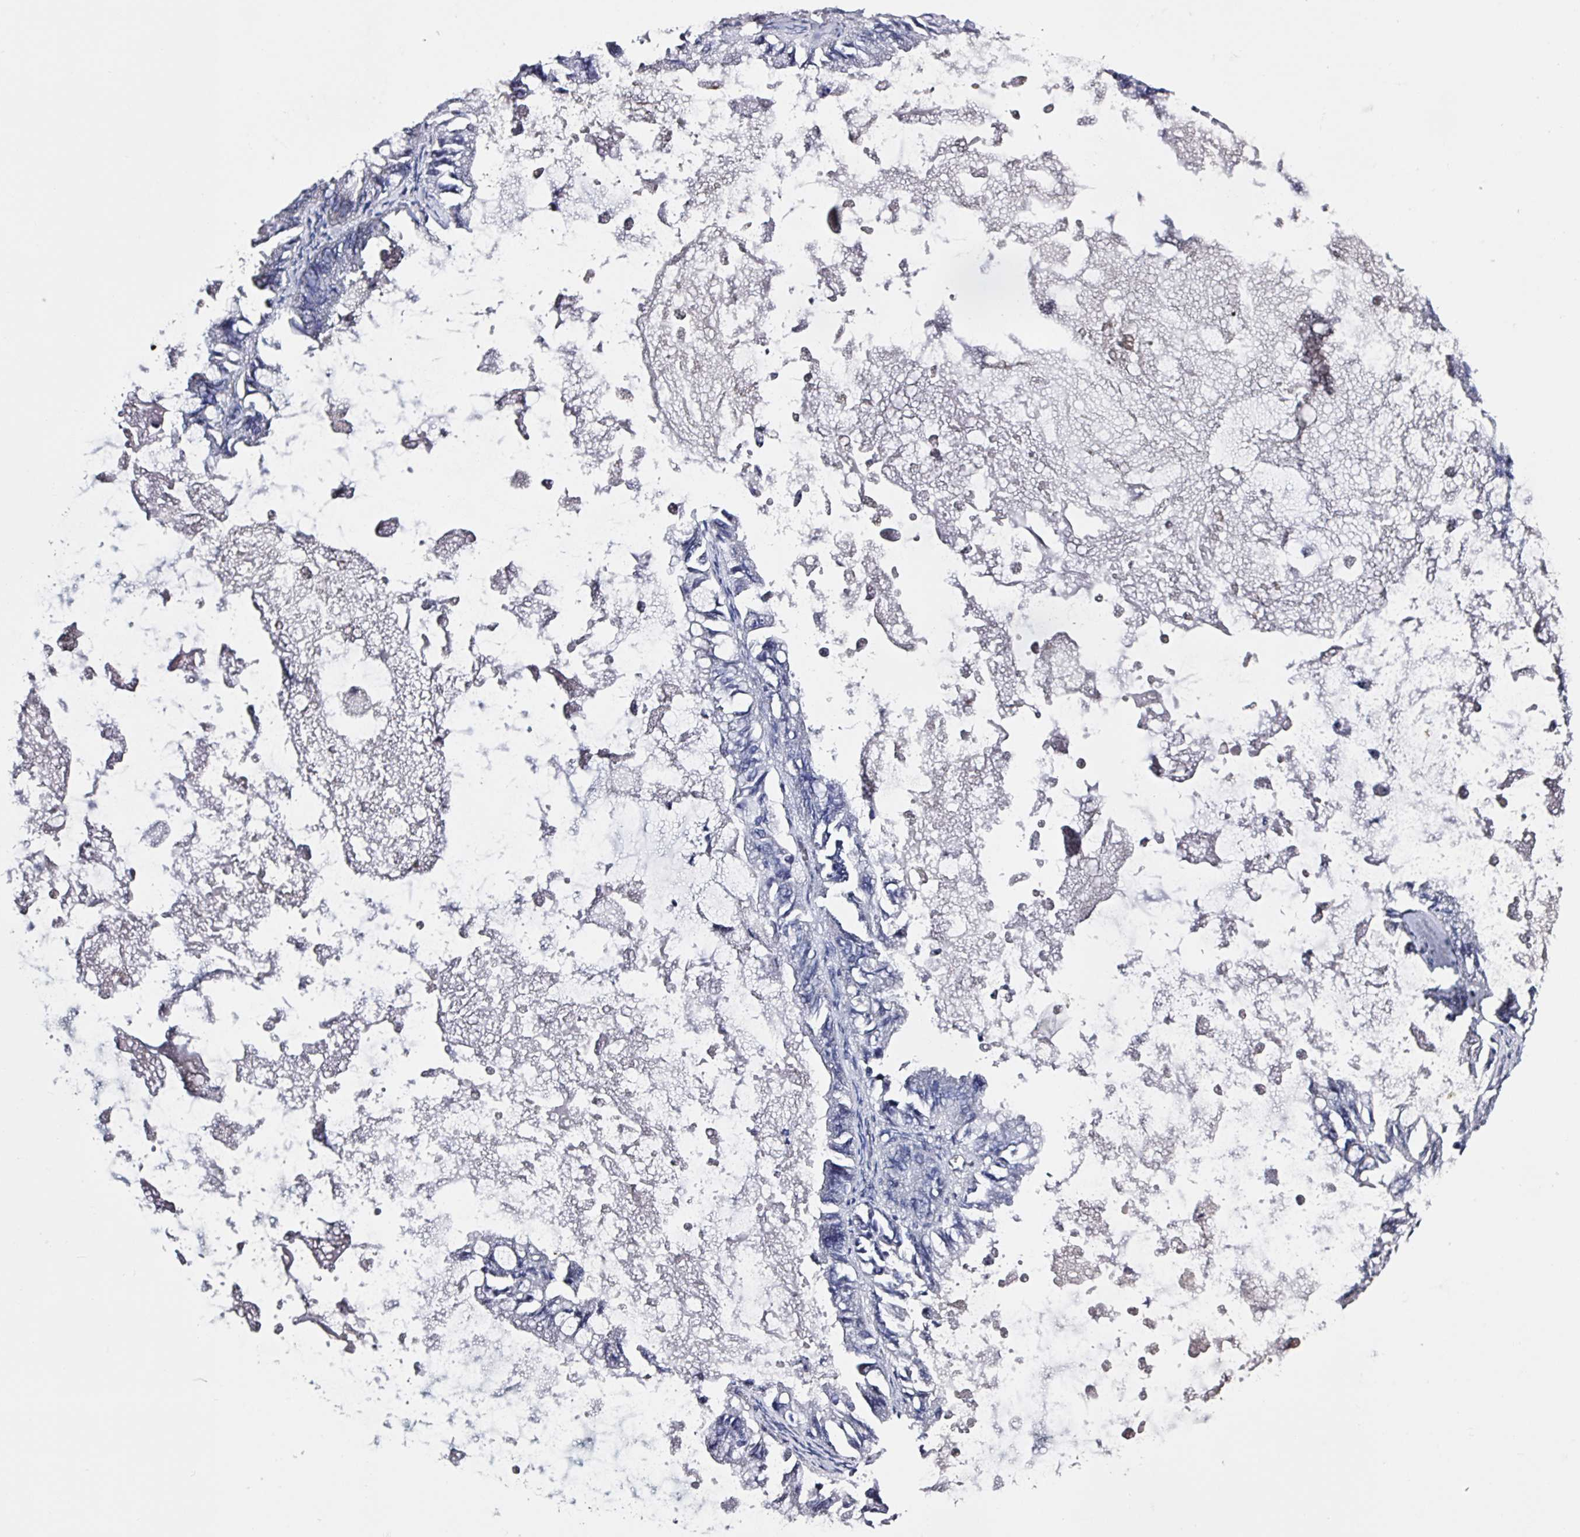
{"staining": {"intensity": "negative", "quantity": "none", "location": "none"}, "tissue": "ovarian cancer", "cell_type": "Tumor cells", "image_type": "cancer", "snomed": [{"axis": "morphology", "description": "Cystadenocarcinoma, mucinous, NOS"}, {"axis": "topography", "description": "Ovary"}], "caption": "Ovarian cancer was stained to show a protein in brown. There is no significant staining in tumor cells.", "gene": "ACSBG2", "patient": {"sex": "female", "age": 61}}